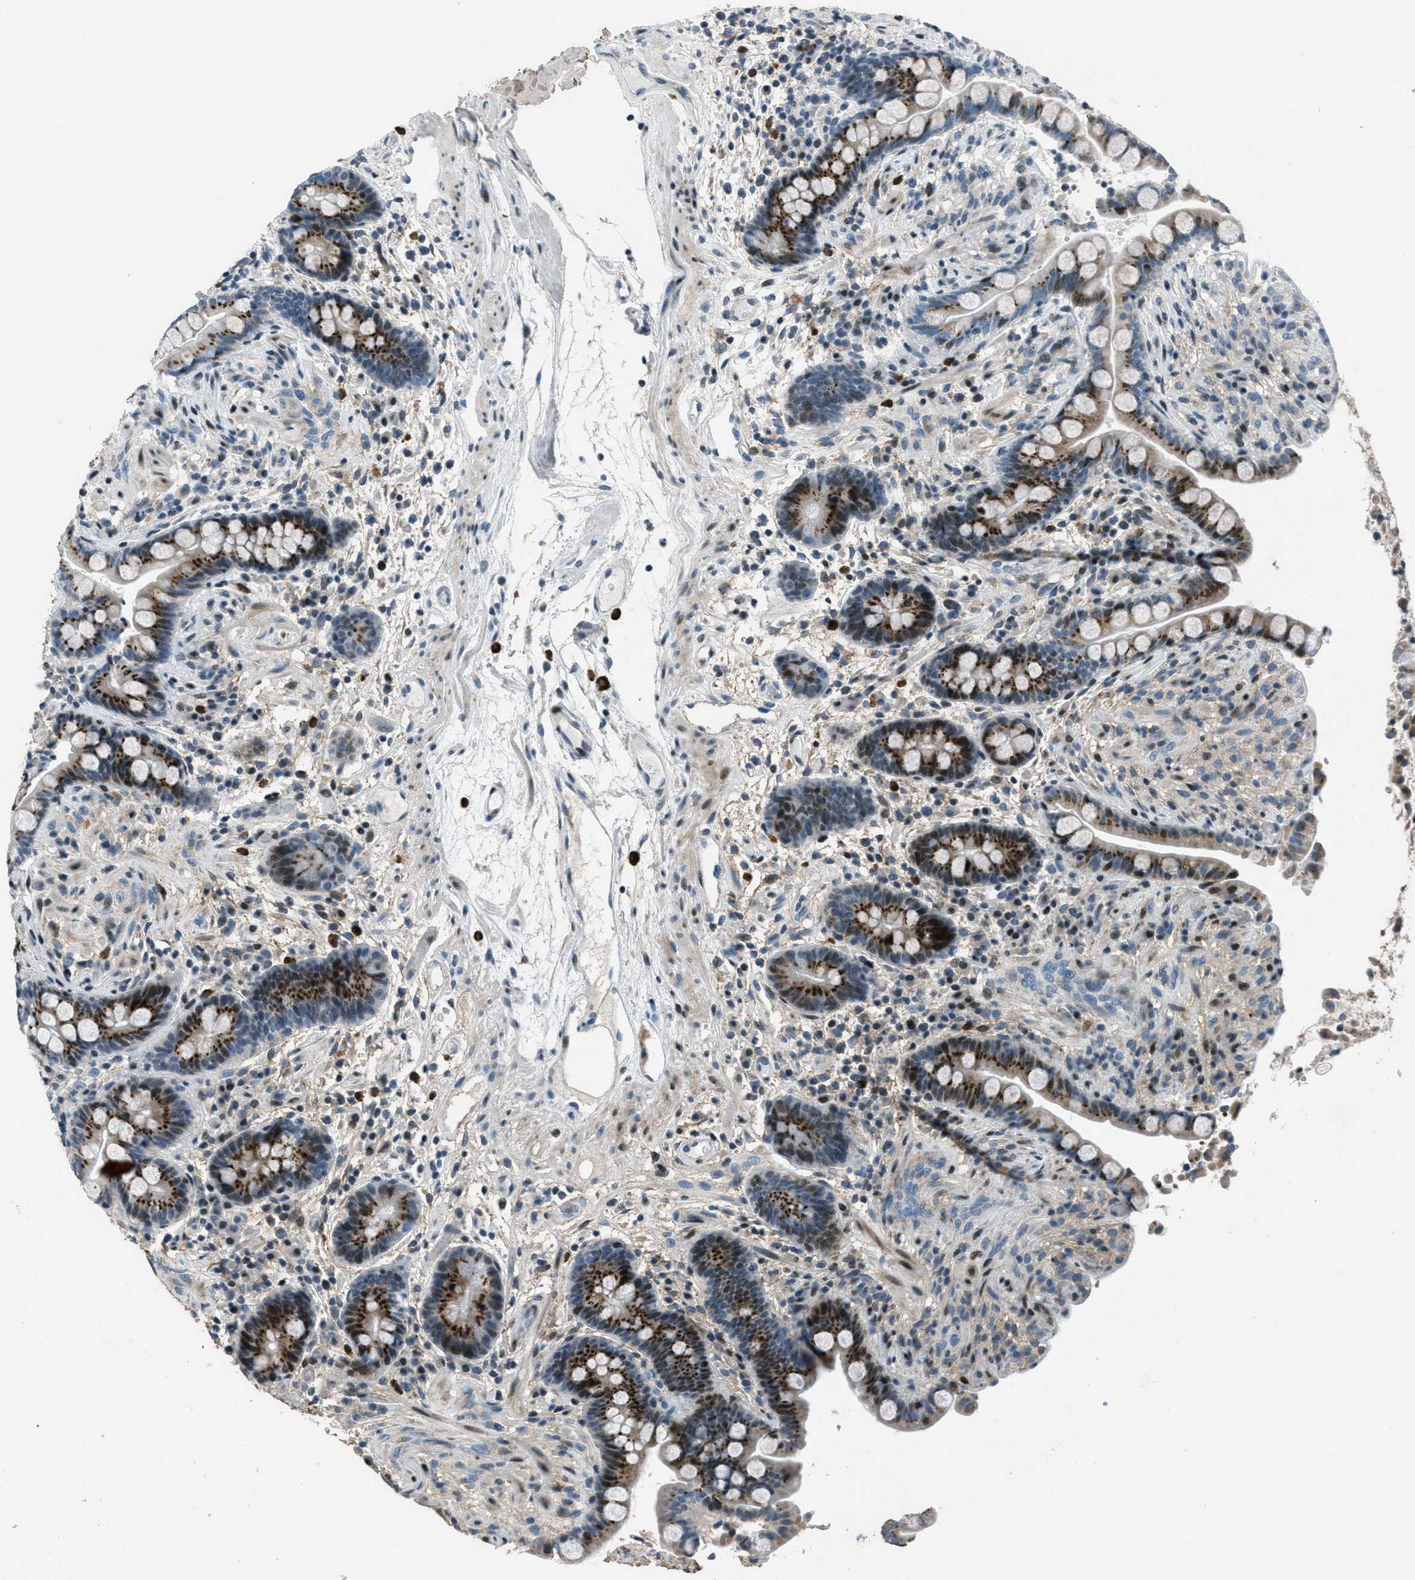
{"staining": {"intensity": "weak", "quantity": "25%-75%", "location": "cytoplasmic/membranous"}, "tissue": "colon", "cell_type": "Endothelial cells", "image_type": "normal", "snomed": [{"axis": "morphology", "description": "Normal tissue, NOS"}, {"axis": "topography", "description": "Colon"}], "caption": "Colon stained for a protein shows weak cytoplasmic/membranous positivity in endothelial cells. The protein of interest is stained brown, and the nuclei are stained in blue (DAB (3,3'-diaminobenzidine) IHC with brightfield microscopy, high magnification).", "gene": "GPC6", "patient": {"sex": "male", "age": 73}}